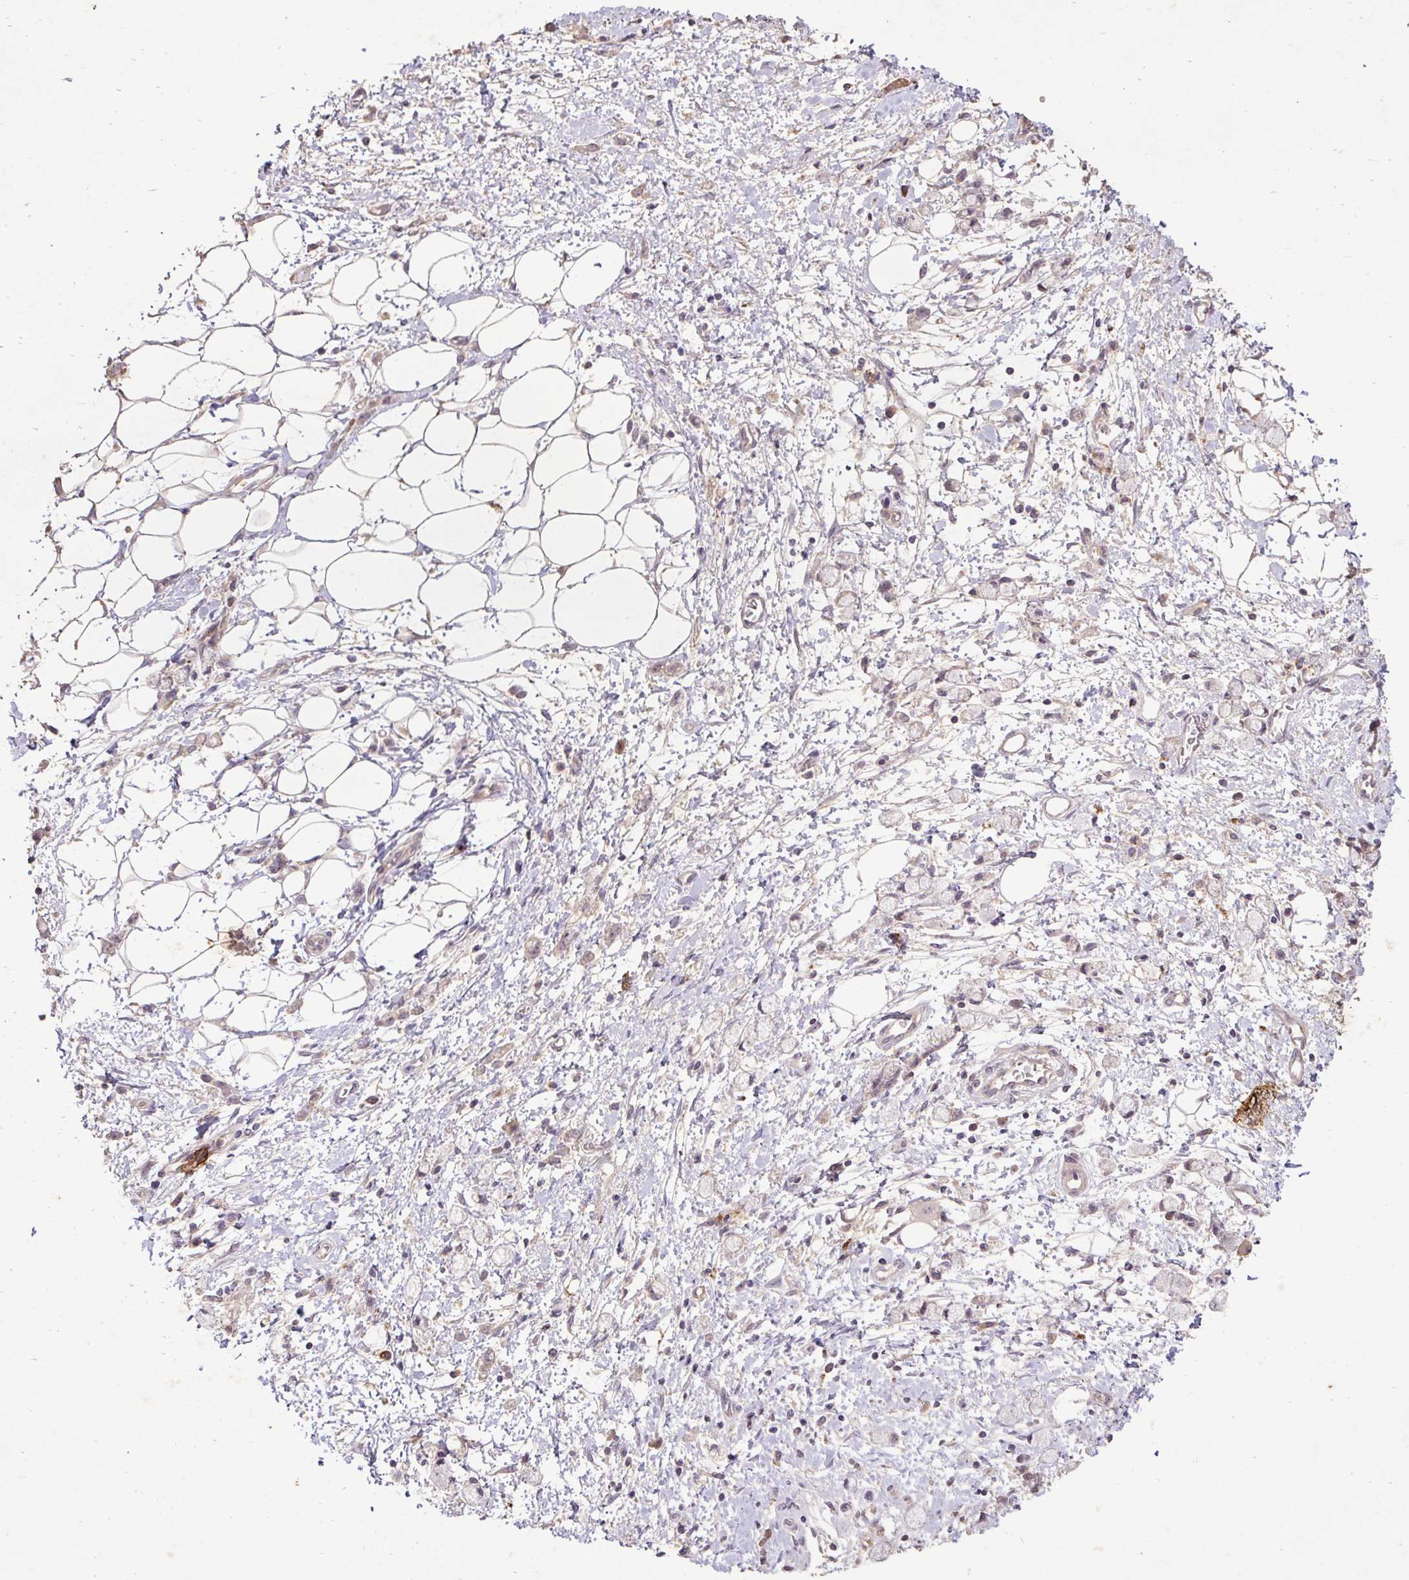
{"staining": {"intensity": "weak", "quantity": "<25%", "location": "cytoplasmic/membranous"}, "tissue": "stomach cancer", "cell_type": "Tumor cells", "image_type": "cancer", "snomed": [{"axis": "morphology", "description": "Adenocarcinoma, NOS"}, {"axis": "topography", "description": "Stomach"}], "caption": "A high-resolution micrograph shows immunohistochemistry (IHC) staining of adenocarcinoma (stomach), which shows no significant expression in tumor cells.", "gene": "LRTM2", "patient": {"sex": "female", "age": 60}}